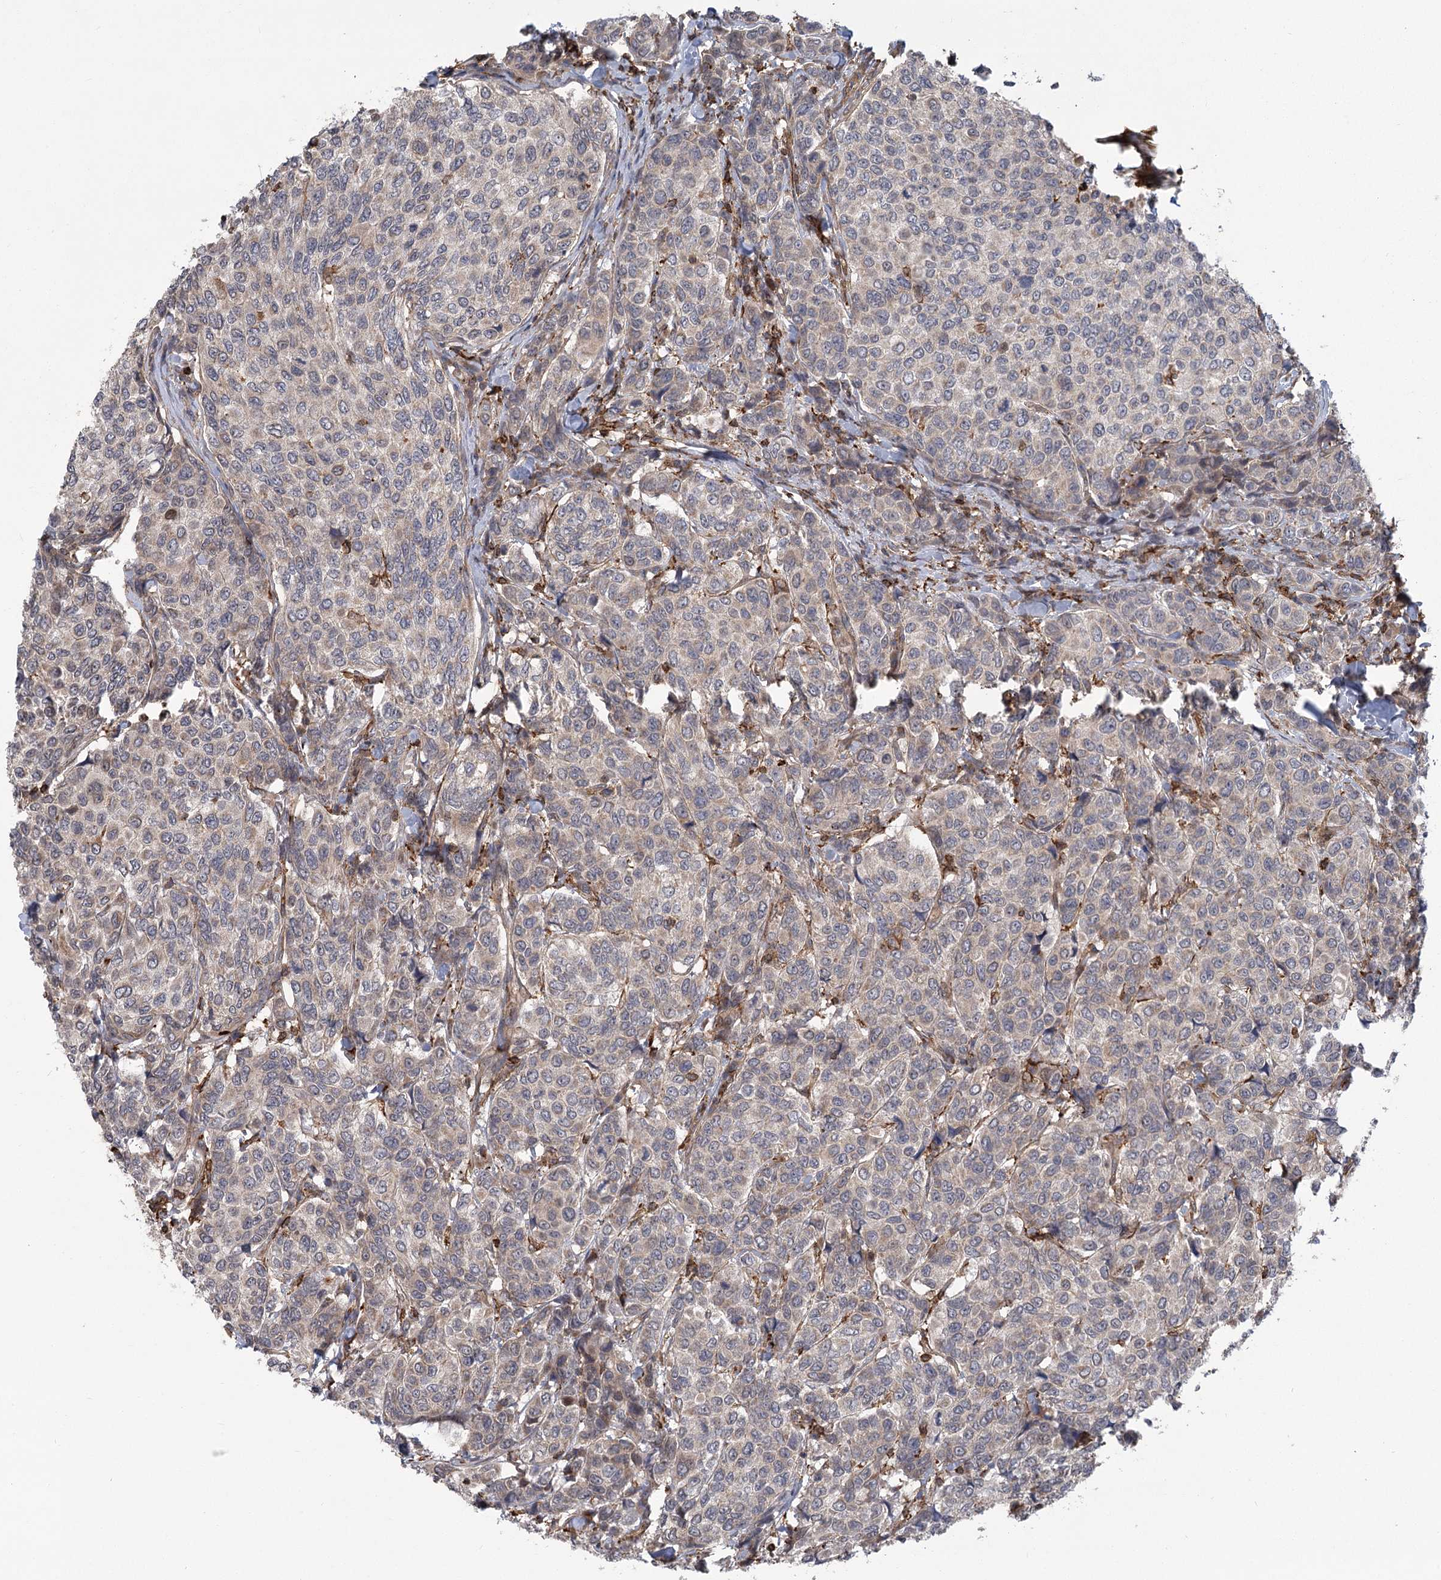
{"staining": {"intensity": "weak", "quantity": "<25%", "location": "cytoplasmic/membranous"}, "tissue": "breast cancer", "cell_type": "Tumor cells", "image_type": "cancer", "snomed": [{"axis": "morphology", "description": "Duct carcinoma"}, {"axis": "topography", "description": "Breast"}], "caption": "Human intraductal carcinoma (breast) stained for a protein using immunohistochemistry (IHC) demonstrates no expression in tumor cells.", "gene": "MEPE", "patient": {"sex": "female", "age": 55}}